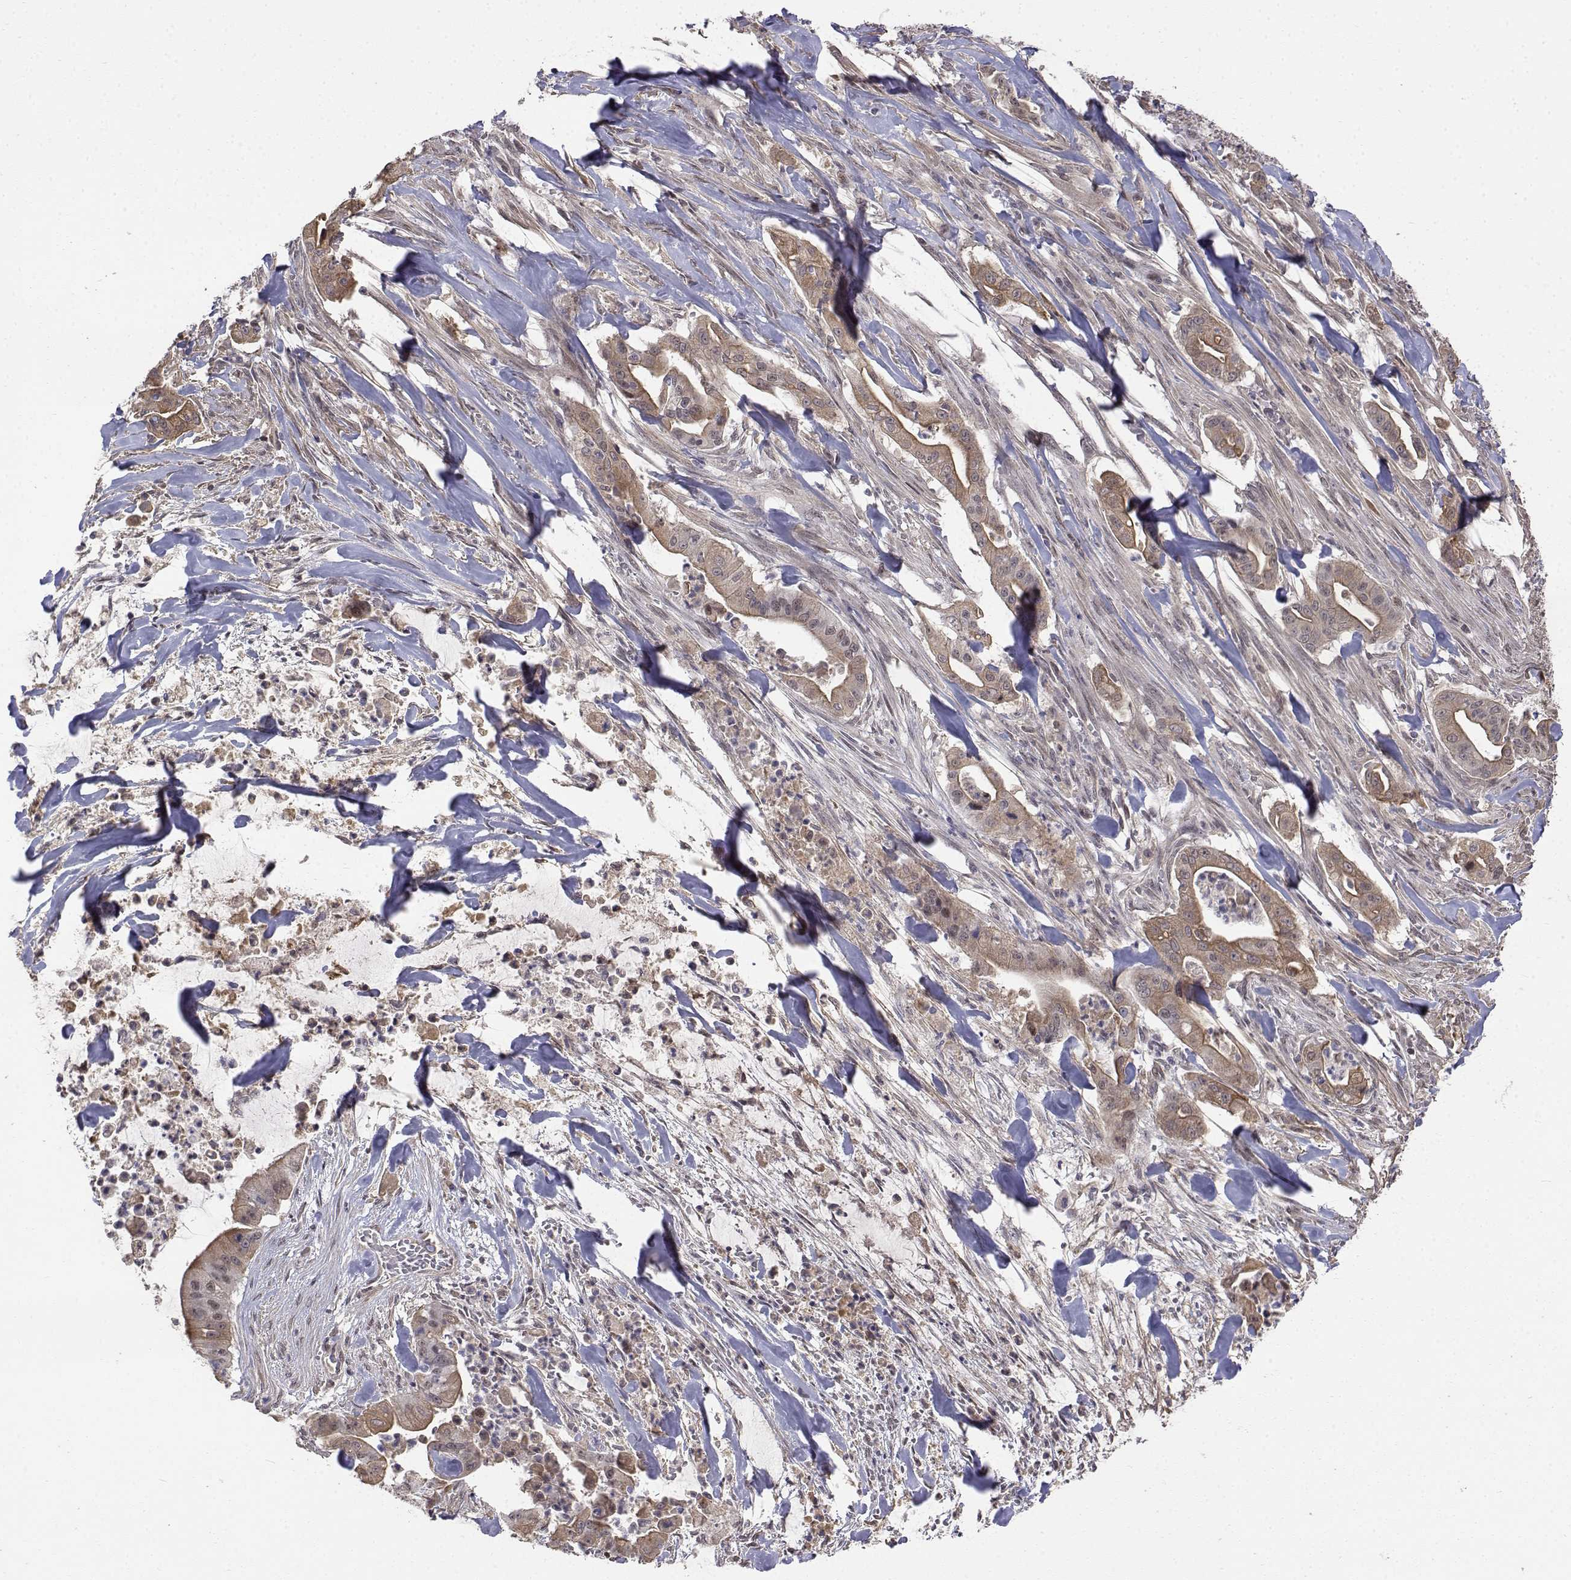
{"staining": {"intensity": "weak", "quantity": "25%-75%", "location": "cytoplasmic/membranous"}, "tissue": "pancreatic cancer", "cell_type": "Tumor cells", "image_type": "cancer", "snomed": [{"axis": "morphology", "description": "Normal tissue, NOS"}, {"axis": "morphology", "description": "Inflammation, NOS"}, {"axis": "morphology", "description": "Adenocarcinoma, NOS"}, {"axis": "topography", "description": "Pancreas"}], "caption": "A brown stain shows weak cytoplasmic/membranous staining of a protein in human pancreatic cancer (adenocarcinoma) tumor cells. The protein is shown in brown color, while the nuclei are stained blue.", "gene": "ITGA7", "patient": {"sex": "male", "age": 57}}